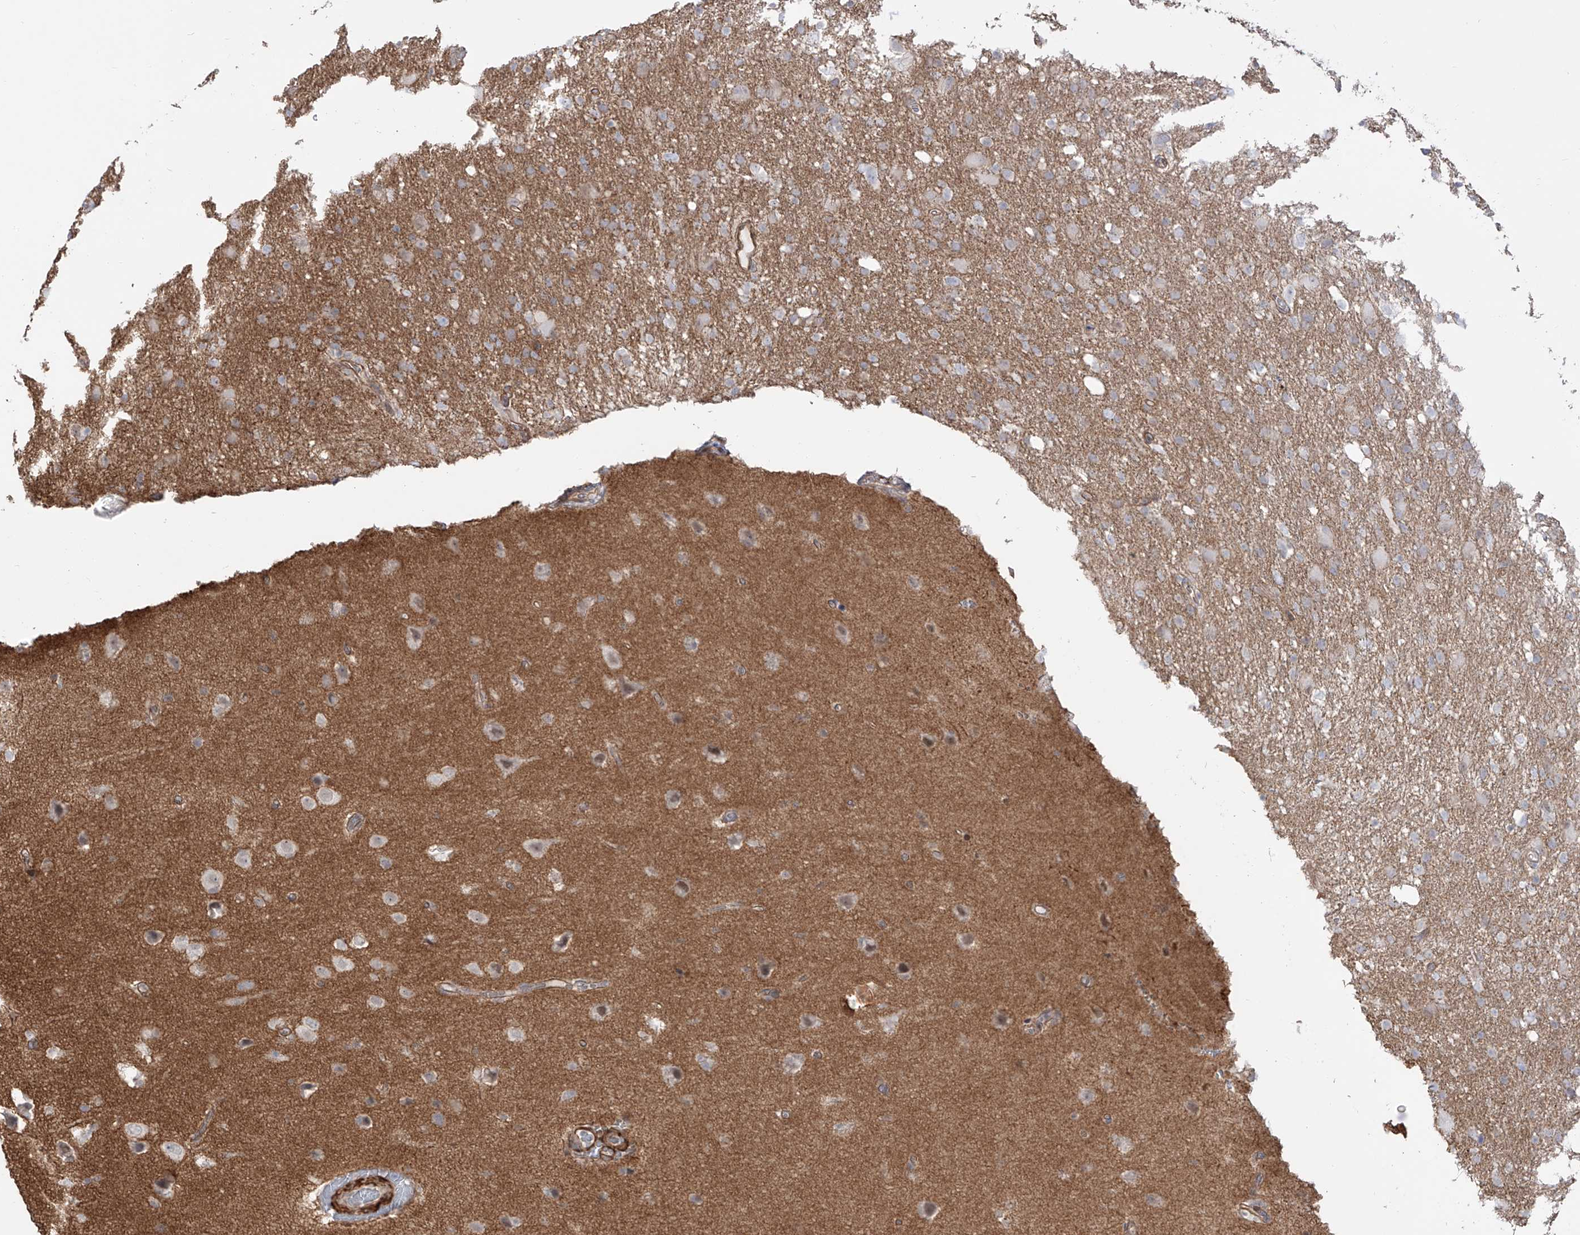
{"staining": {"intensity": "negative", "quantity": "none", "location": "none"}, "tissue": "glioma", "cell_type": "Tumor cells", "image_type": "cancer", "snomed": [{"axis": "morphology", "description": "Glioma, malignant, High grade"}, {"axis": "topography", "description": "Brain"}], "caption": "DAB (3,3'-diaminobenzidine) immunohistochemical staining of human malignant high-grade glioma demonstrates no significant positivity in tumor cells.", "gene": "ZNF180", "patient": {"sex": "female", "age": 57}}